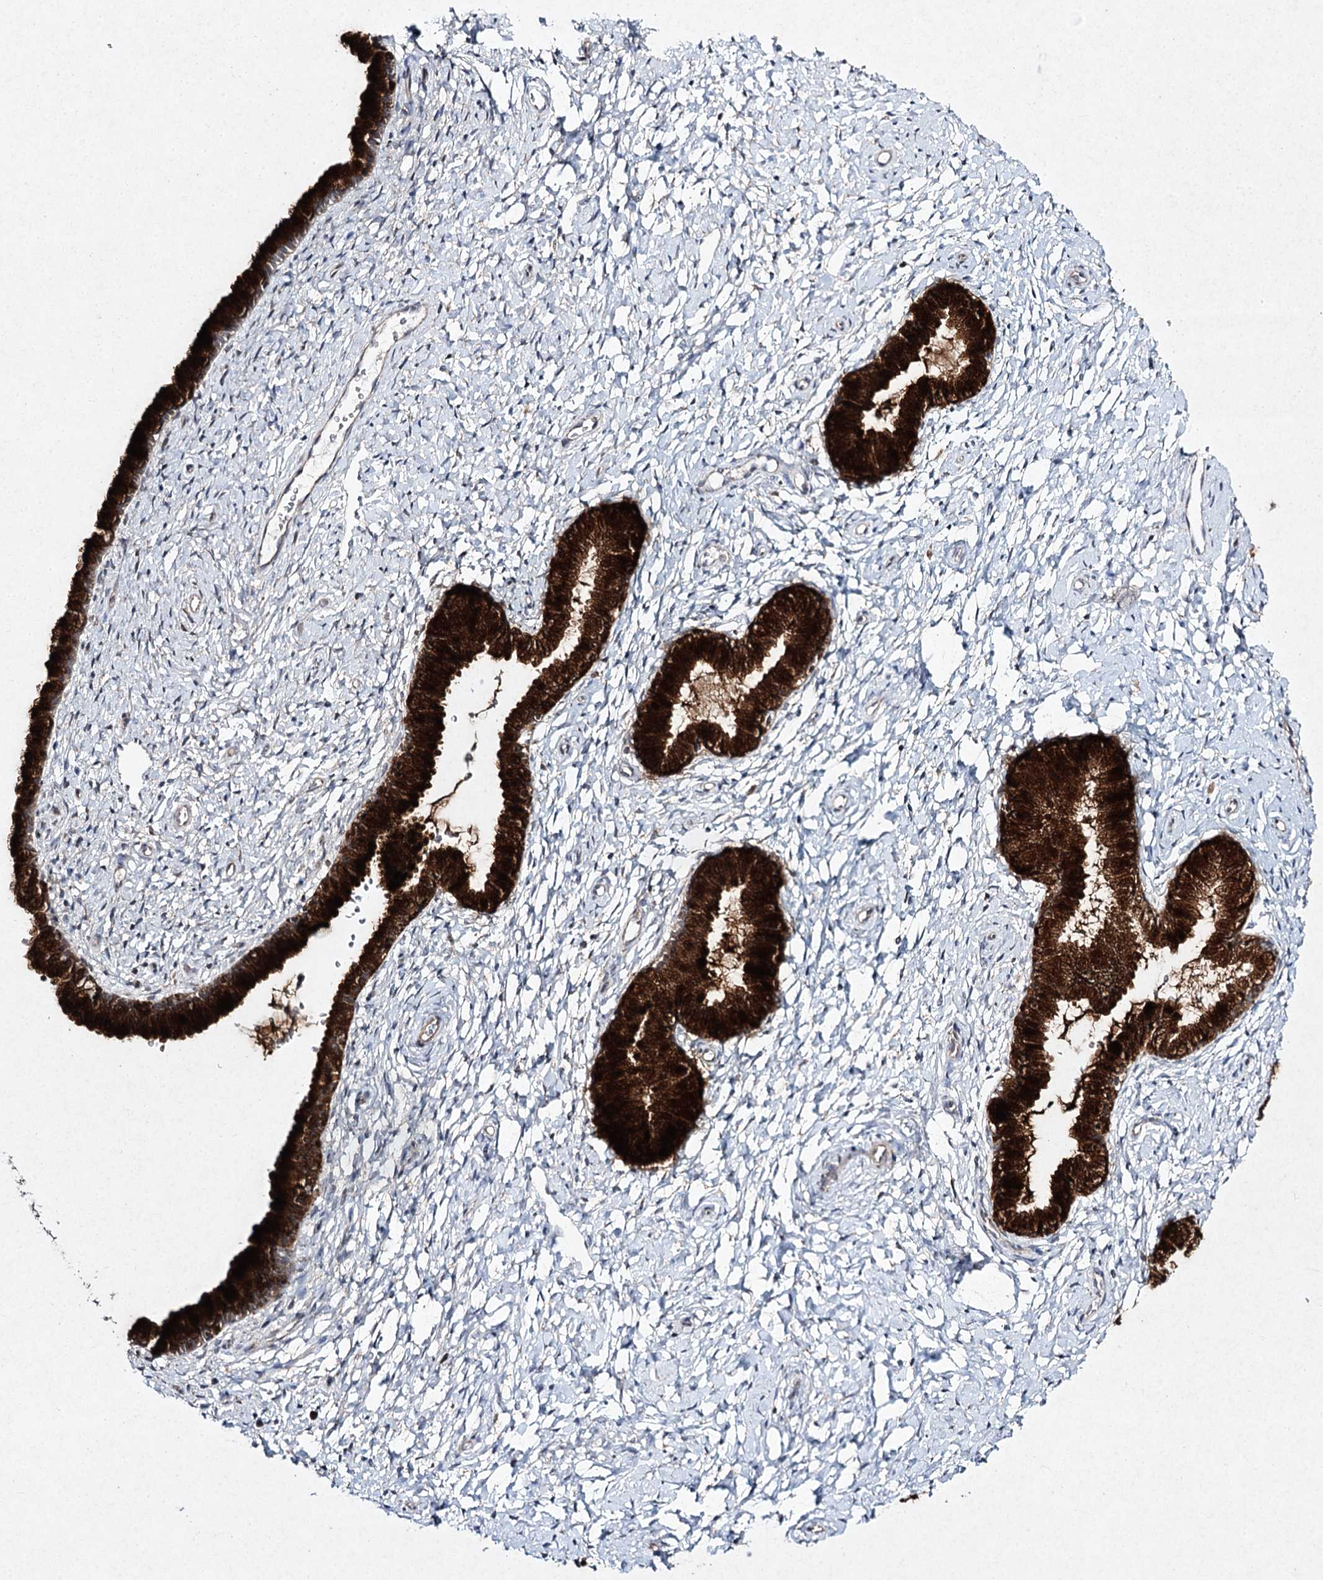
{"staining": {"intensity": "strong", "quantity": ">75%", "location": "cytoplasmic/membranous"}, "tissue": "cervix", "cell_type": "Glandular cells", "image_type": "normal", "snomed": [{"axis": "morphology", "description": "Normal tissue, NOS"}, {"axis": "topography", "description": "Cervix"}], "caption": "The histopathology image shows immunohistochemical staining of unremarkable cervix. There is strong cytoplasmic/membranous staining is seen in about >75% of glandular cells. The staining was performed using DAB (3,3'-diaminobenzidine) to visualize the protein expression in brown, while the nuclei were stained in blue with hematoxylin (Magnification: 20x).", "gene": "FANCL", "patient": {"sex": "female", "age": 33}}